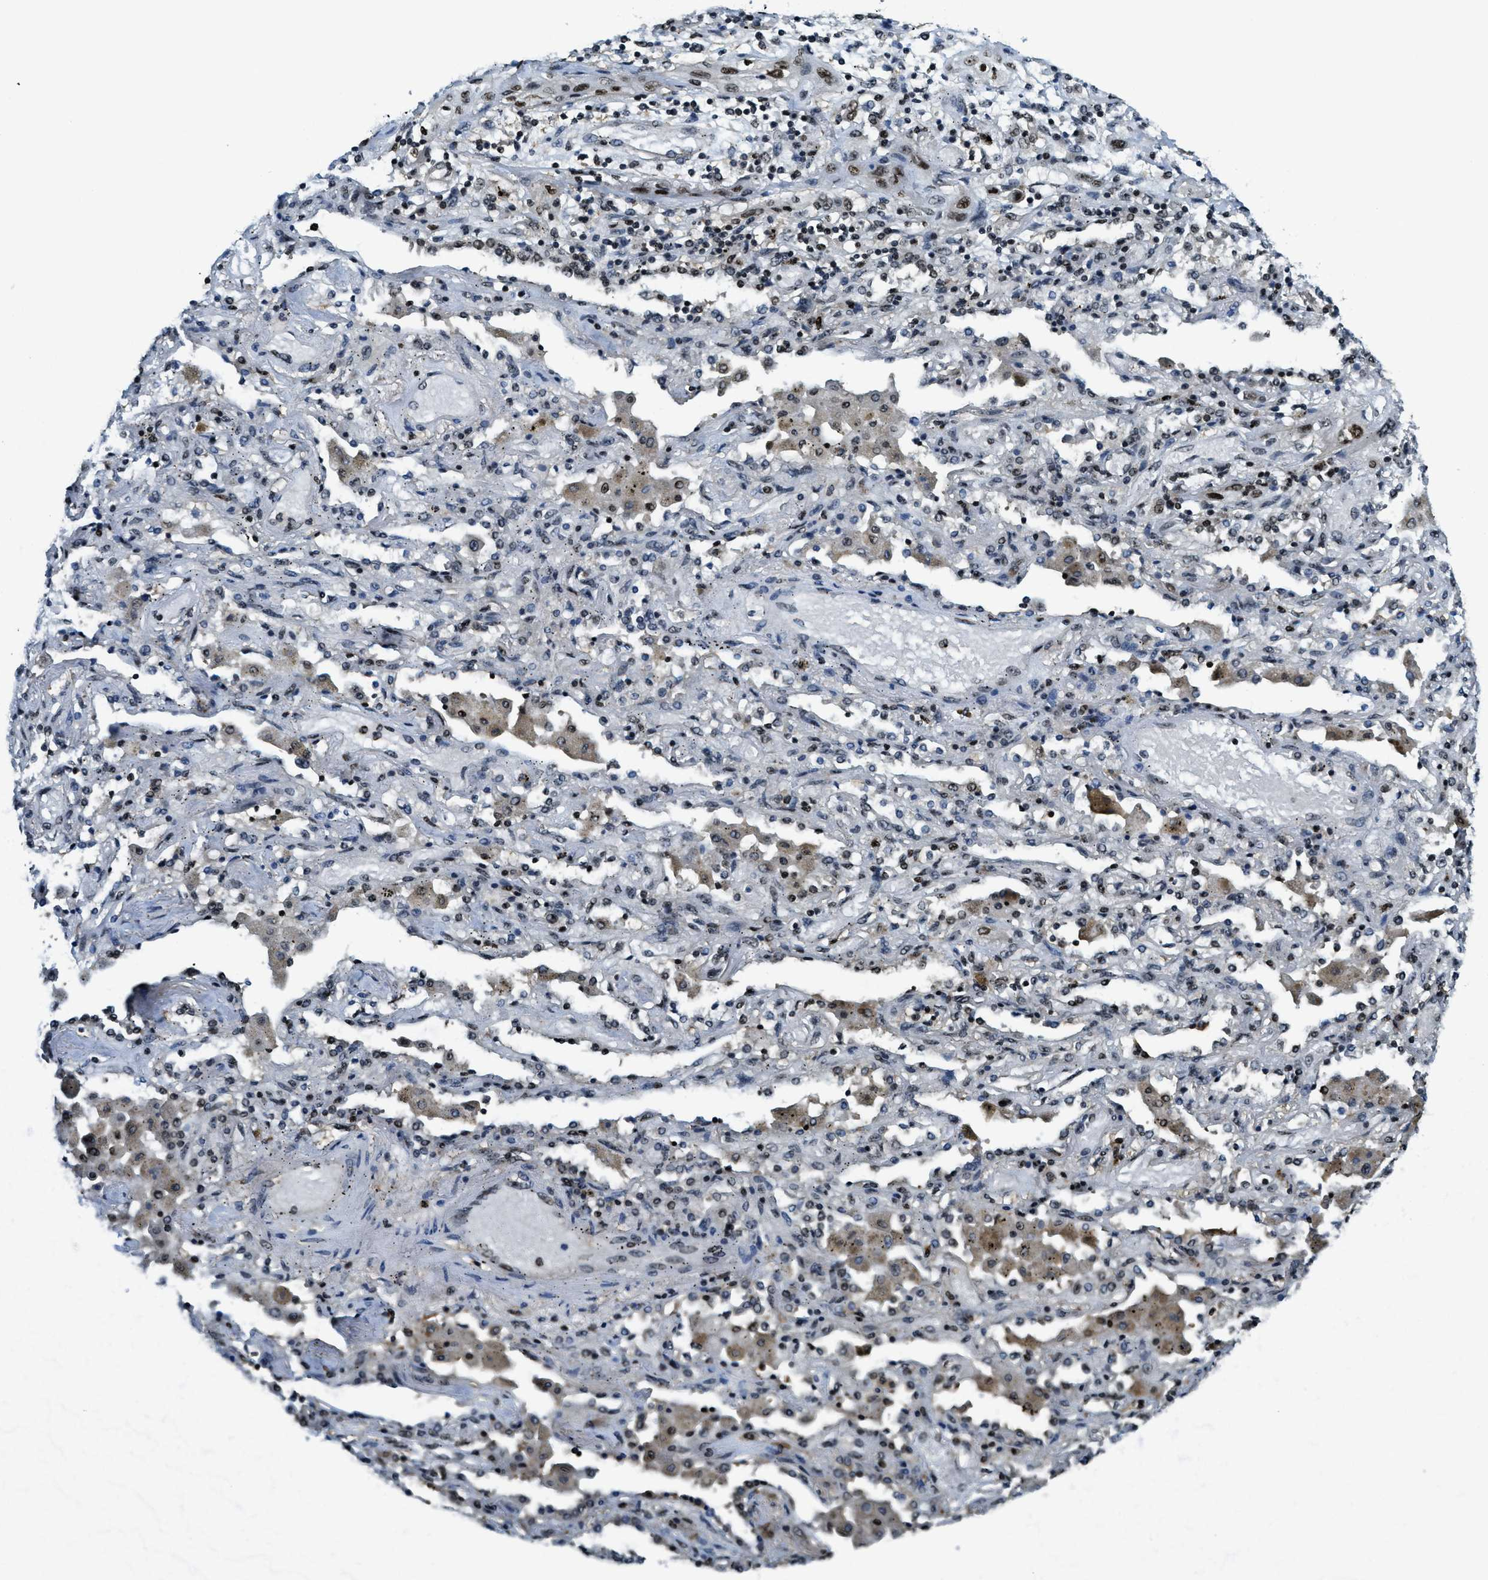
{"staining": {"intensity": "moderate", "quantity": "<25%", "location": "nuclear"}, "tissue": "lung cancer", "cell_type": "Tumor cells", "image_type": "cancer", "snomed": [{"axis": "morphology", "description": "Squamous cell carcinoma, NOS"}, {"axis": "topography", "description": "Lung"}], "caption": "Approximately <25% of tumor cells in human squamous cell carcinoma (lung) show moderate nuclear protein expression as visualized by brown immunohistochemical staining.", "gene": "SP100", "patient": {"sex": "female", "age": 47}}